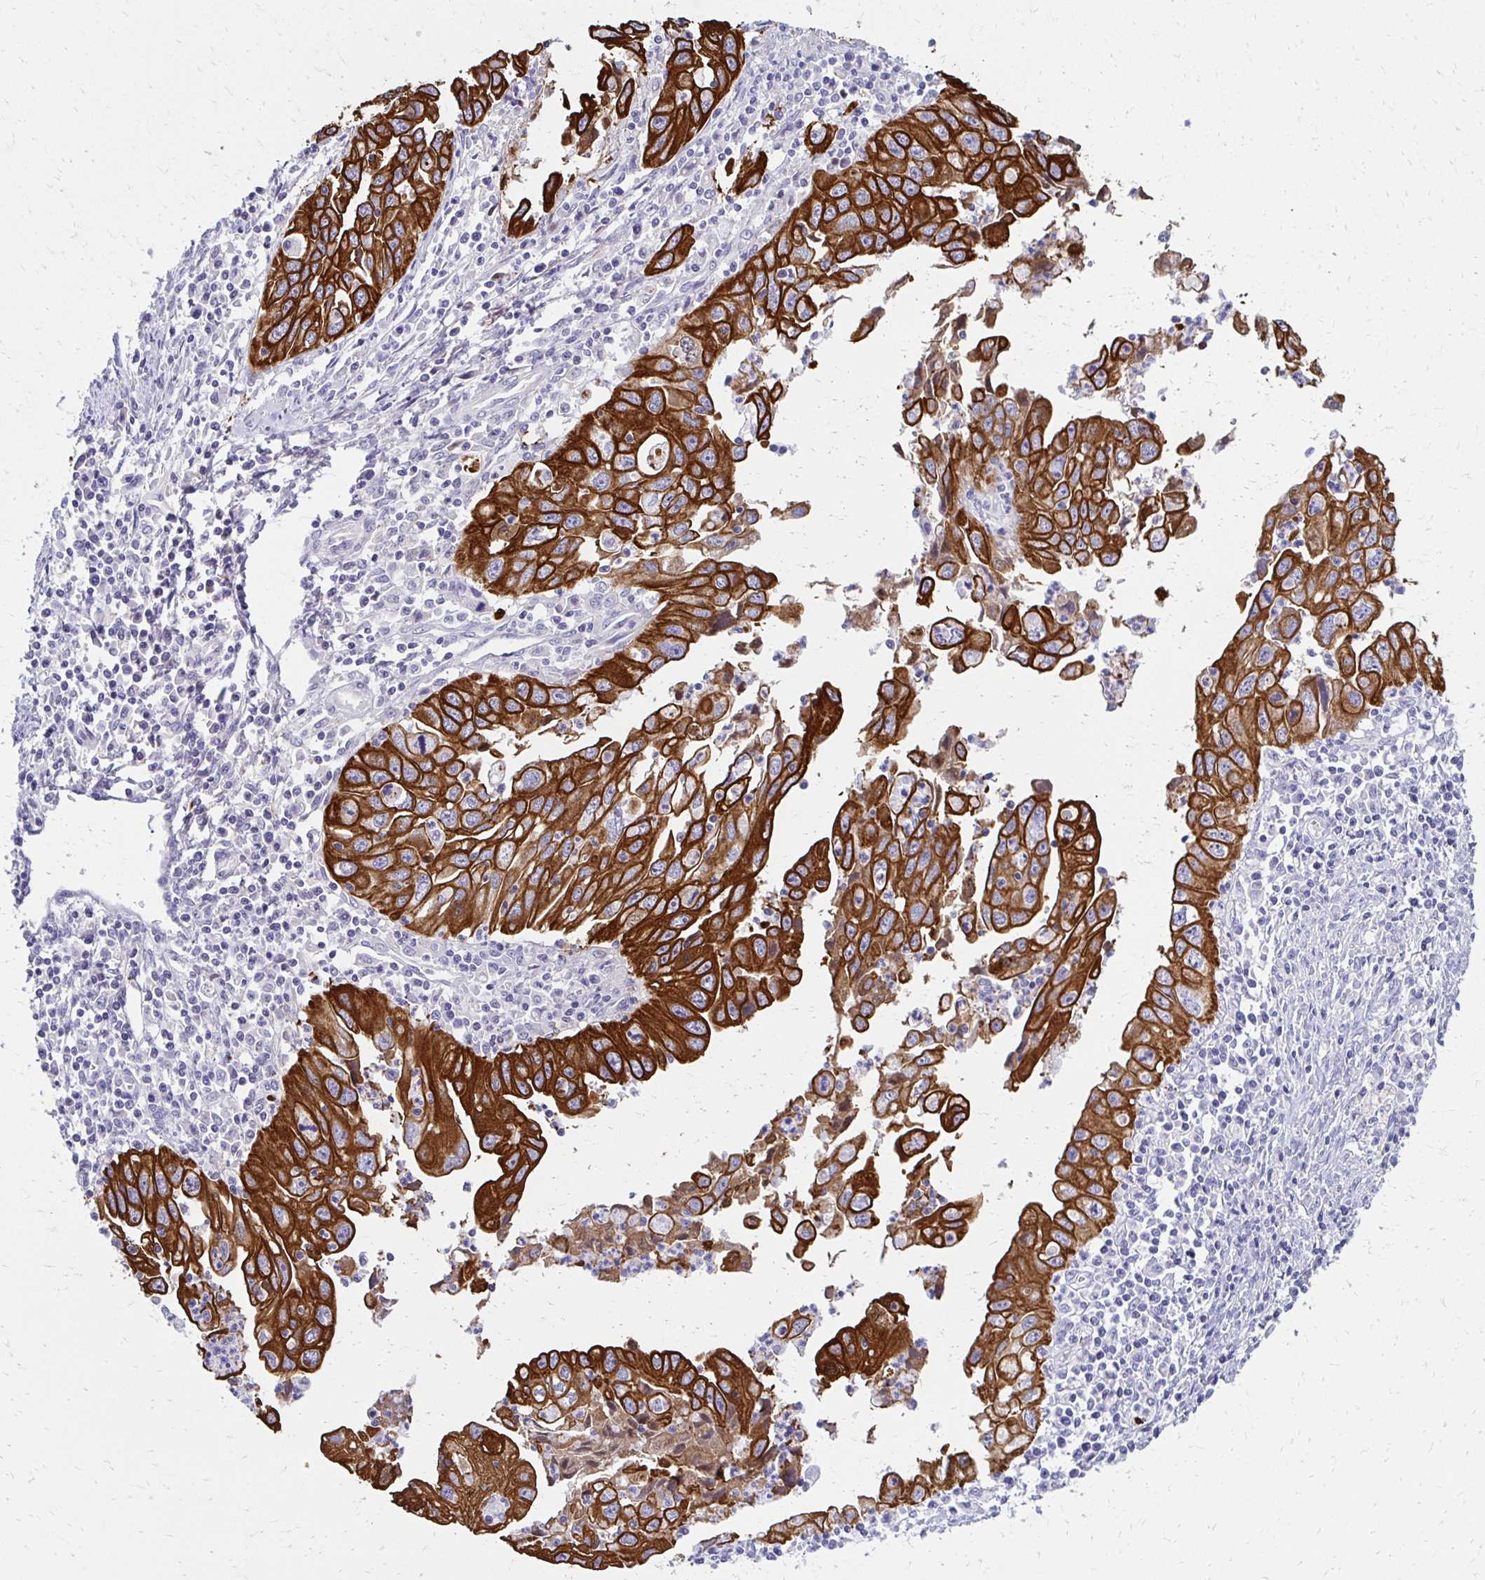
{"staining": {"intensity": "strong", "quantity": ">75%", "location": "cytoplasmic/membranous"}, "tissue": "endometrial cancer", "cell_type": "Tumor cells", "image_type": "cancer", "snomed": [{"axis": "morphology", "description": "Adenocarcinoma, NOS"}, {"axis": "topography", "description": "Uterus"}], "caption": "Protein analysis of adenocarcinoma (endometrial) tissue reveals strong cytoplasmic/membranous expression in about >75% of tumor cells.", "gene": "C1QTNF2", "patient": {"sex": "female", "age": 62}}